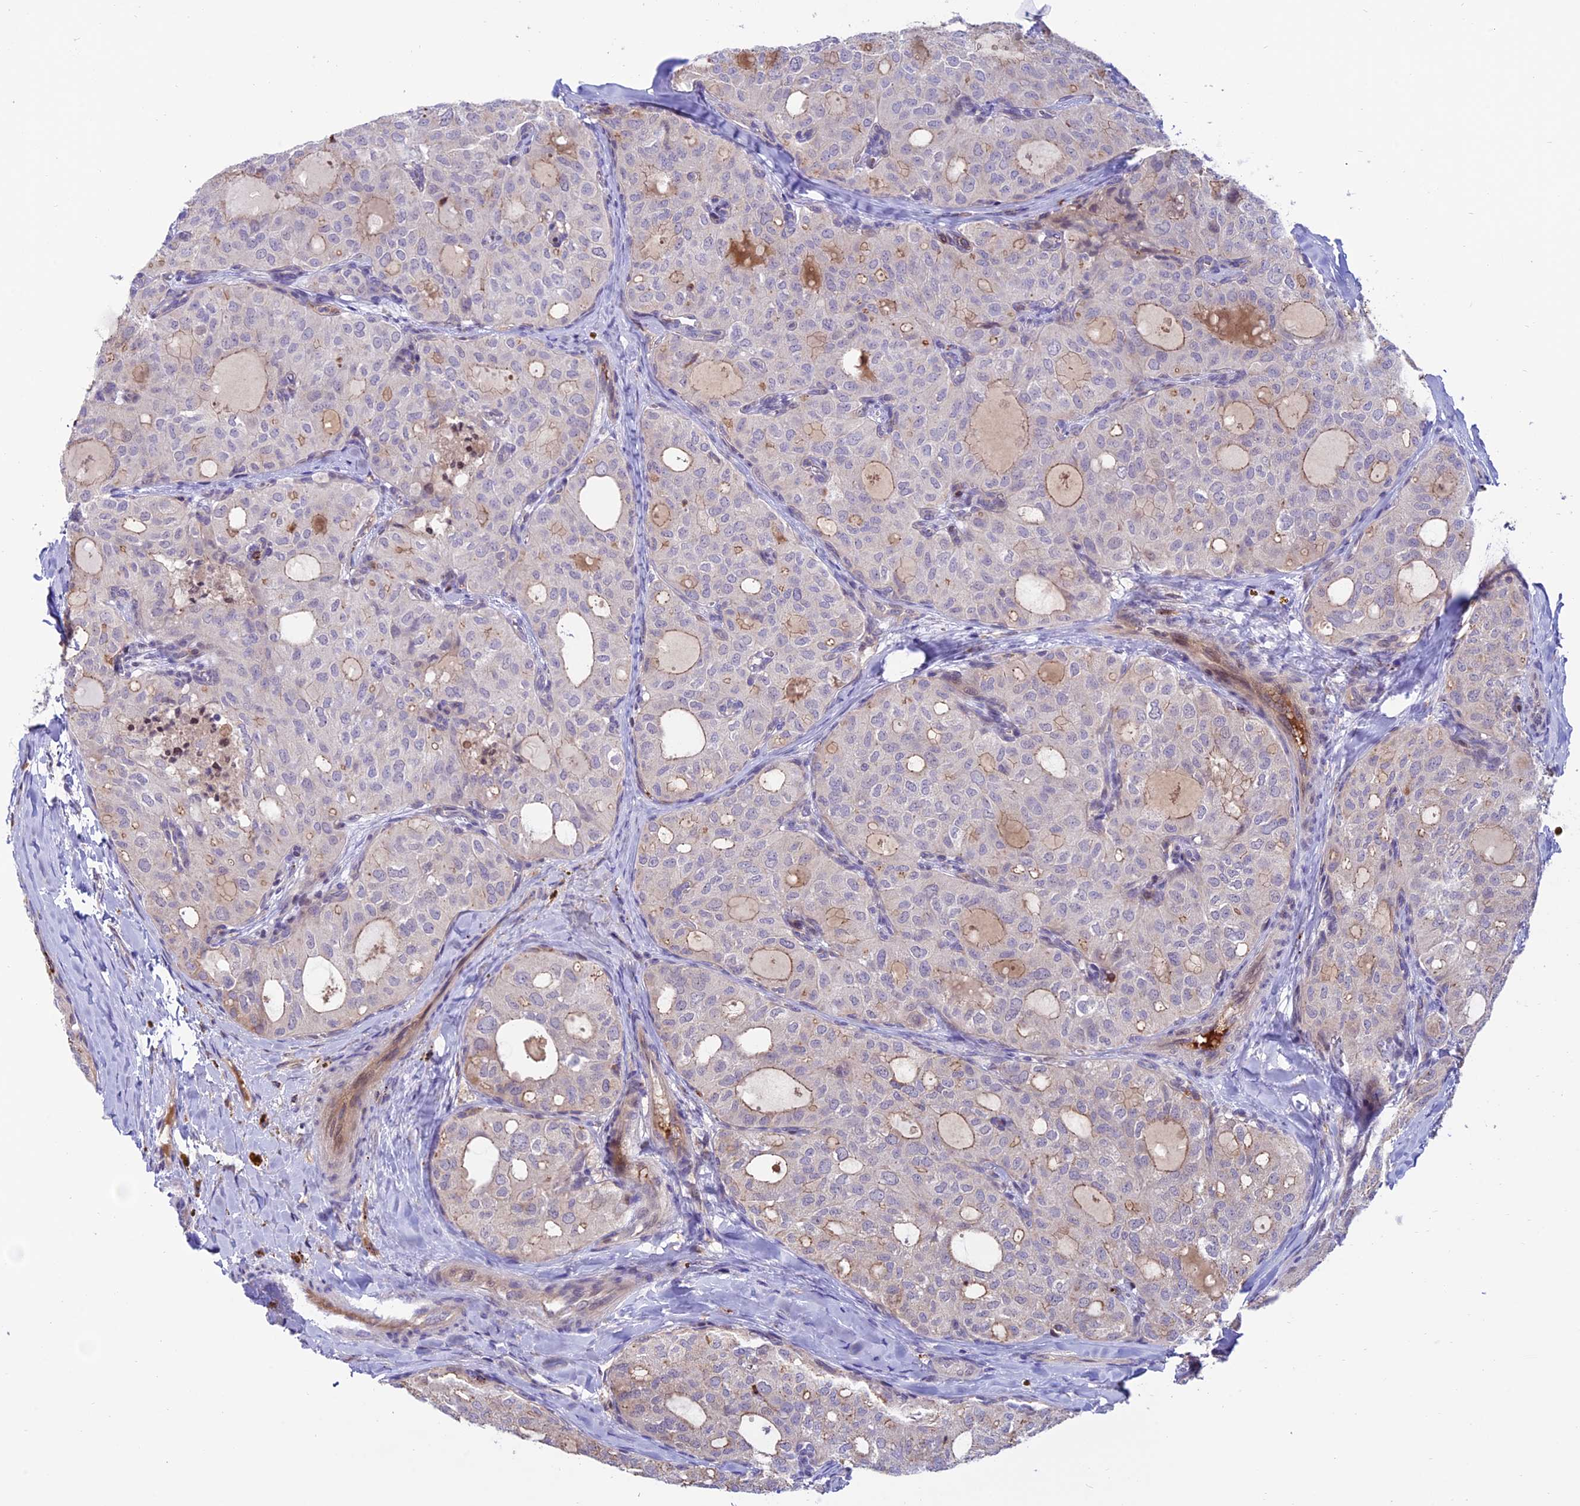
{"staining": {"intensity": "weak", "quantity": "<25%", "location": "cytoplasmic/membranous"}, "tissue": "thyroid cancer", "cell_type": "Tumor cells", "image_type": "cancer", "snomed": [{"axis": "morphology", "description": "Follicular adenoma carcinoma, NOS"}, {"axis": "topography", "description": "Thyroid gland"}], "caption": "Micrograph shows no significant protein positivity in tumor cells of thyroid cancer.", "gene": "ARHGEF18", "patient": {"sex": "male", "age": 75}}